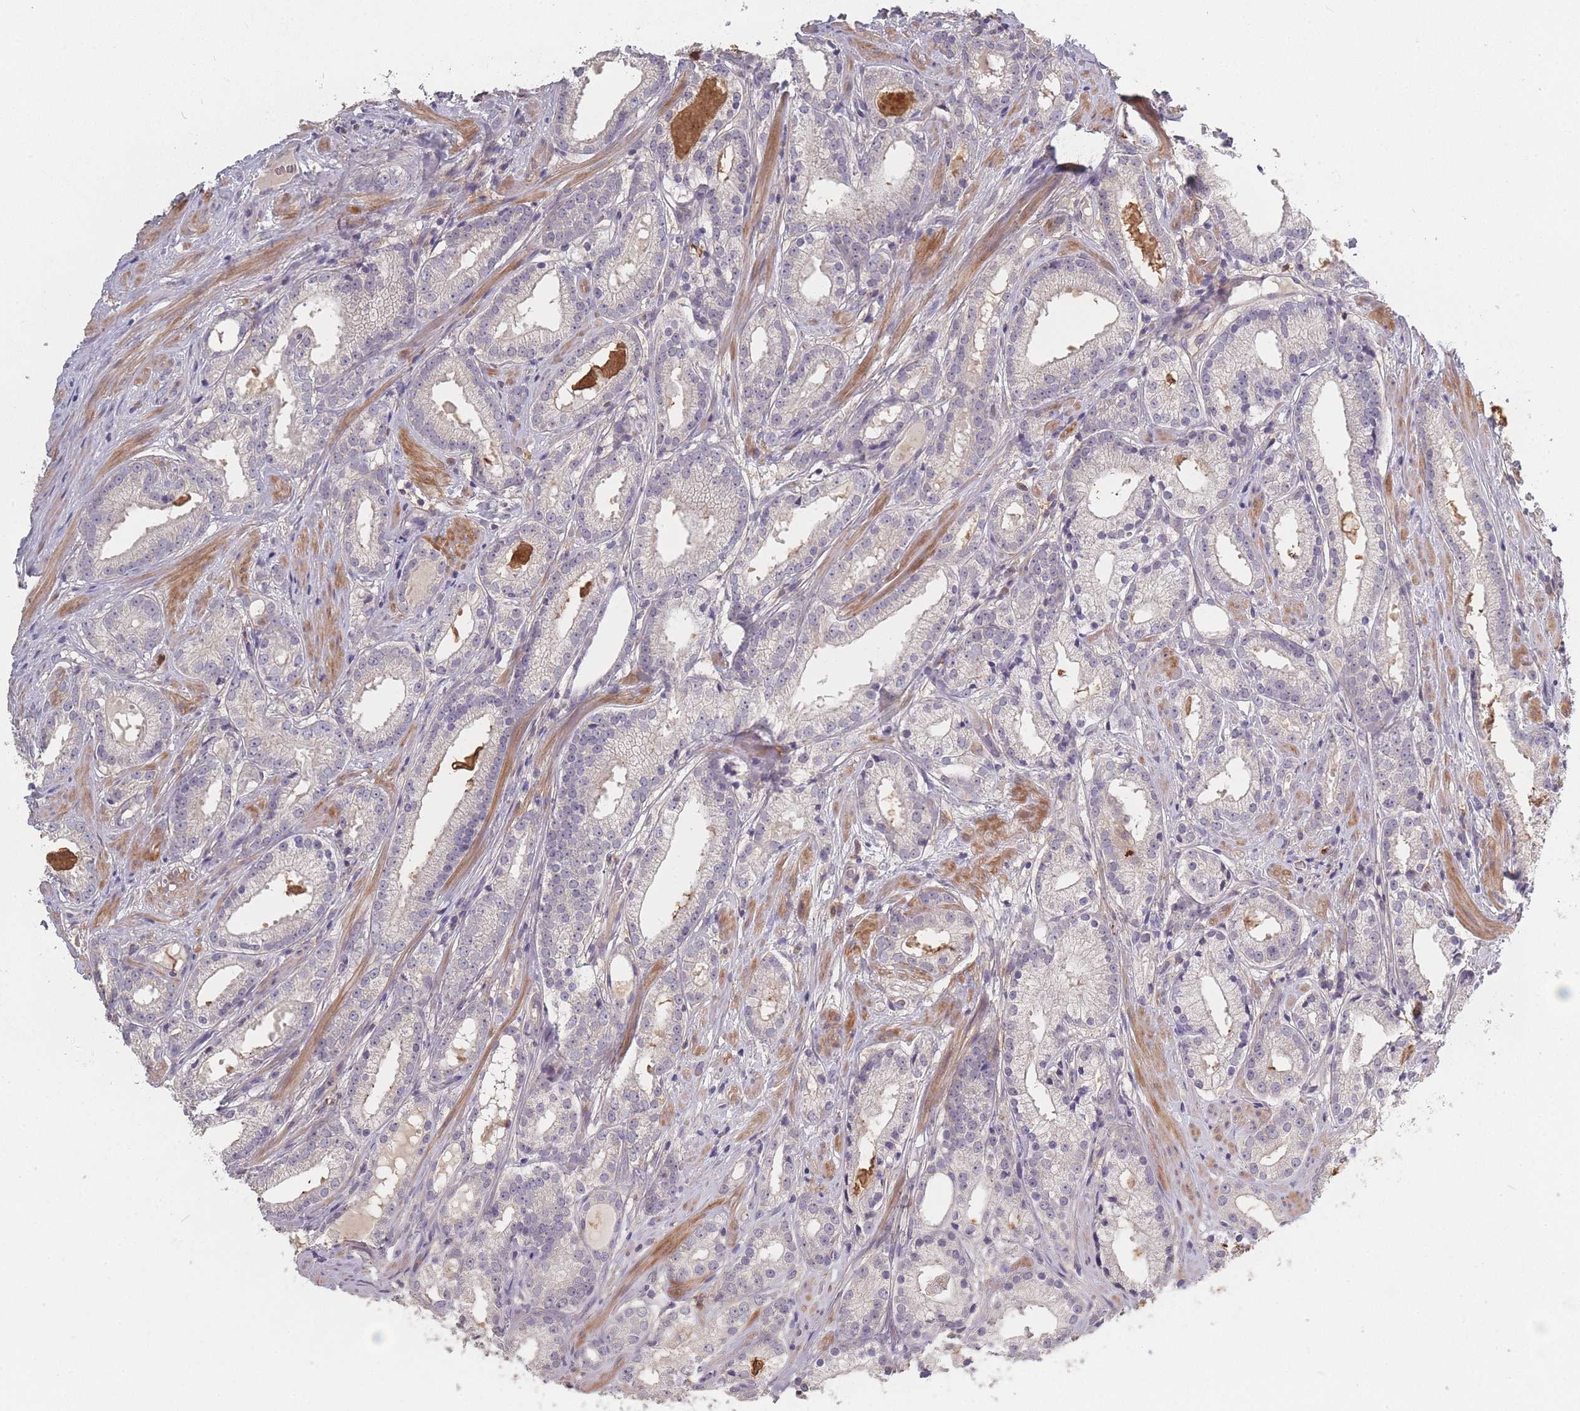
{"staining": {"intensity": "negative", "quantity": "none", "location": "none"}, "tissue": "prostate cancer", "cell_type": "Tumor cells", "image_type": "cancer", "snomed": [{"axis": "morphology", "description": "Adenocarcinoma, Low grade"}, {"axis": "topography", "description": "Prostate"}], "caption": "Immunohistochemistry photomicrograph of adenocarcinoma (low-grade) (prostate) stained for a protein (brown), which demonstrates no positivity in tumor cells.", "gene": "BST1", "patient": {"sex": "male", "age": 57}}